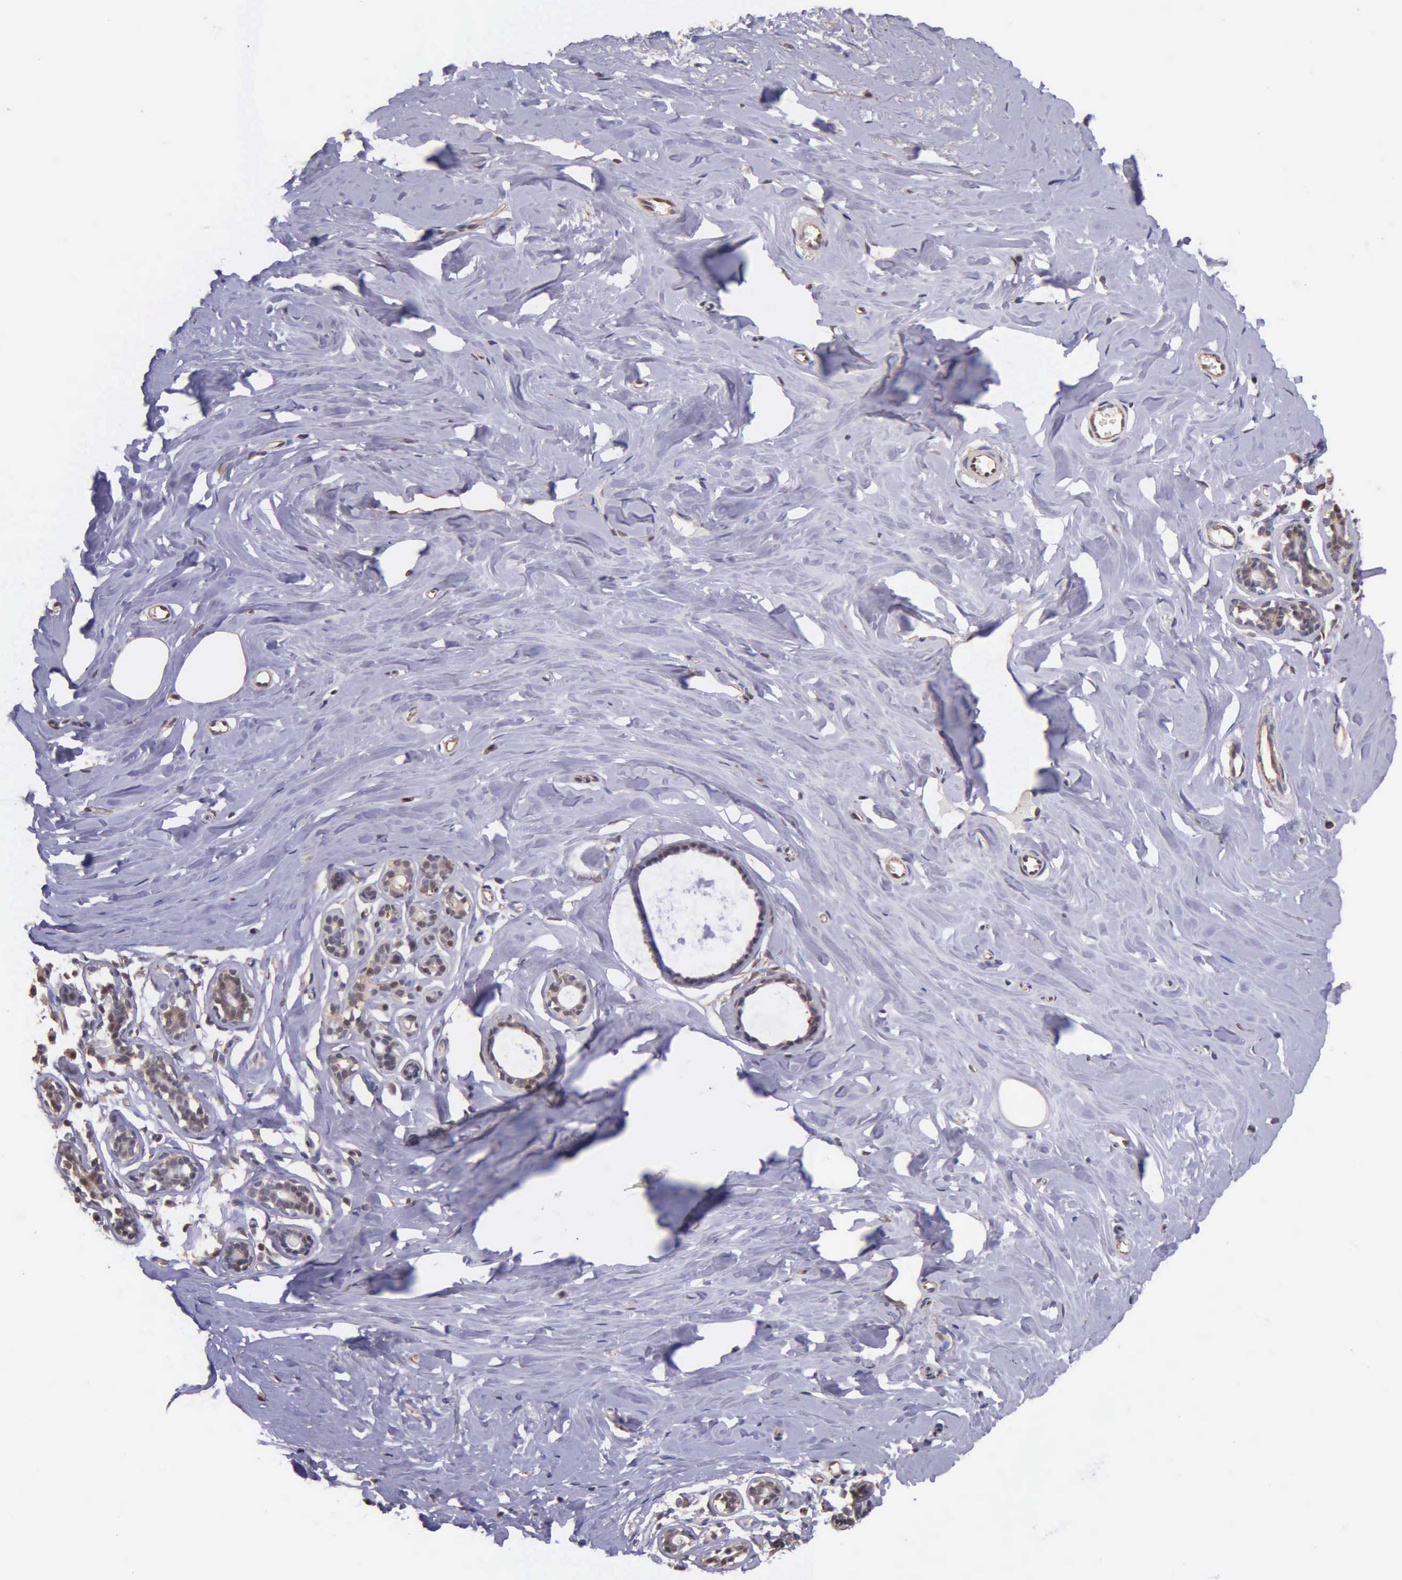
{"staining": {"intensity": "negative", "quantity": "none", "location": "none"}, "tissue": "breast", "cell_type": "Adipocytes", "image_type": "normal", "snomed": [{"axis": "morphology", "description": "Normal tissue, NOS"}, {"axis": "topography", "description": "Breast"}], "caption": "An immunohistochemistry (IHC) histopathology image of normal breast is shown. There is no staining in adipocytes of breast. (DAB (3,3'-diaminobenzidine) immunohistochemistry (IHC), high magnification).", "gene": "PSMC1", "patient": {"sex": "female", "age": 45}}